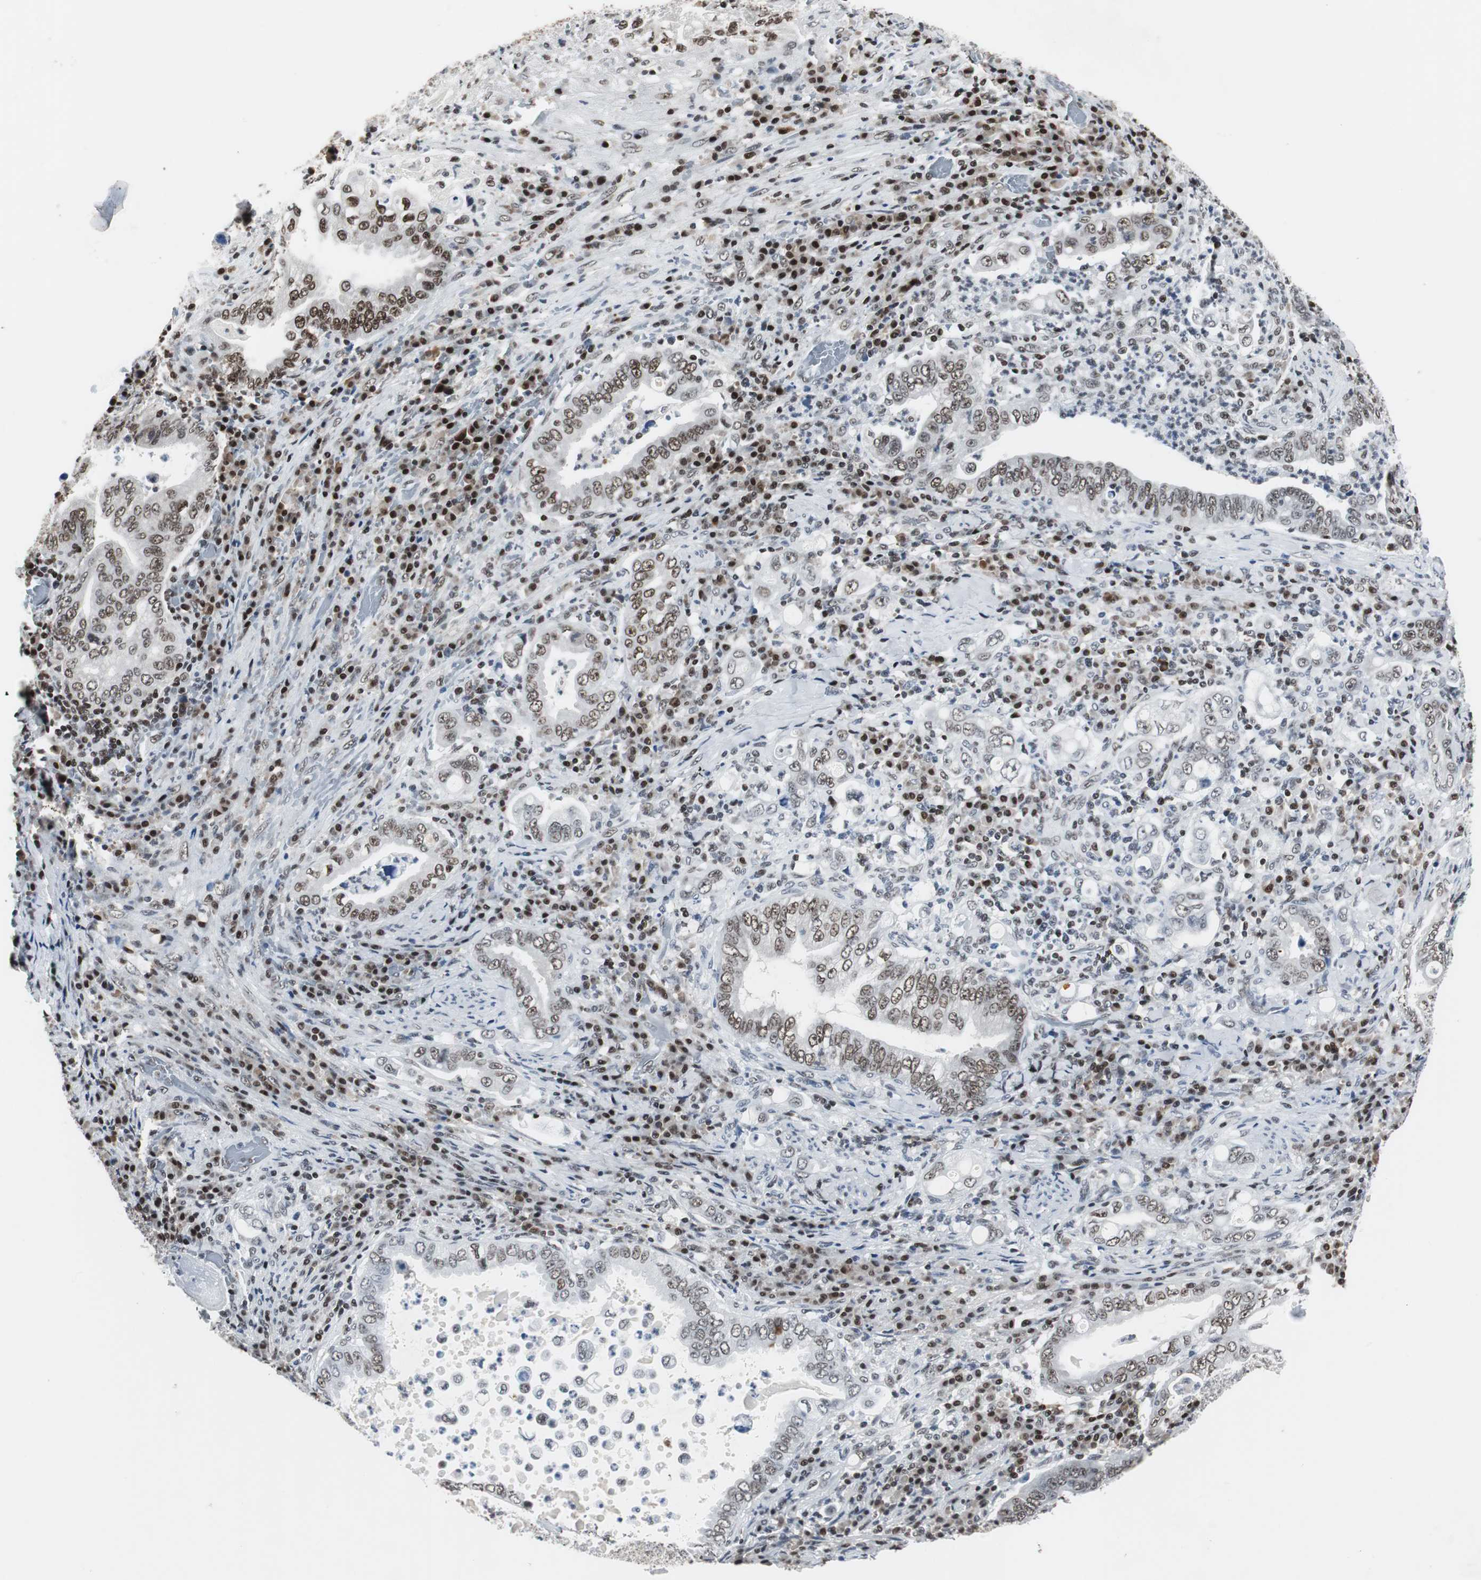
{"staining": {"intensity": "moderate", "quantity": "25%-75%", "location": "nuclear"}, "tissue": "stomach cancer", "cell_type": "Tumor cells", "image_type": "cancer", "snomed": [{"axis": "morphology", "description": "Normal tissue, NOS"}, {"axis": "morphology", "description": "Adenocarcinoma, NOS"}, {"axis": "topography", "description": "Esophagus"}, {"axis": "topography", "description": "Stomach, upper"}, {"axis": "topography", "description": "Peripheral nerve tissue"}], "caption": "Protein staining exhibits moderate nuclear expression in about 25%-75% of tumor cells in adenocarcinoma (stomach).", "gene": "RAD9A", "patient": {"sex": "male", "age": 62}}